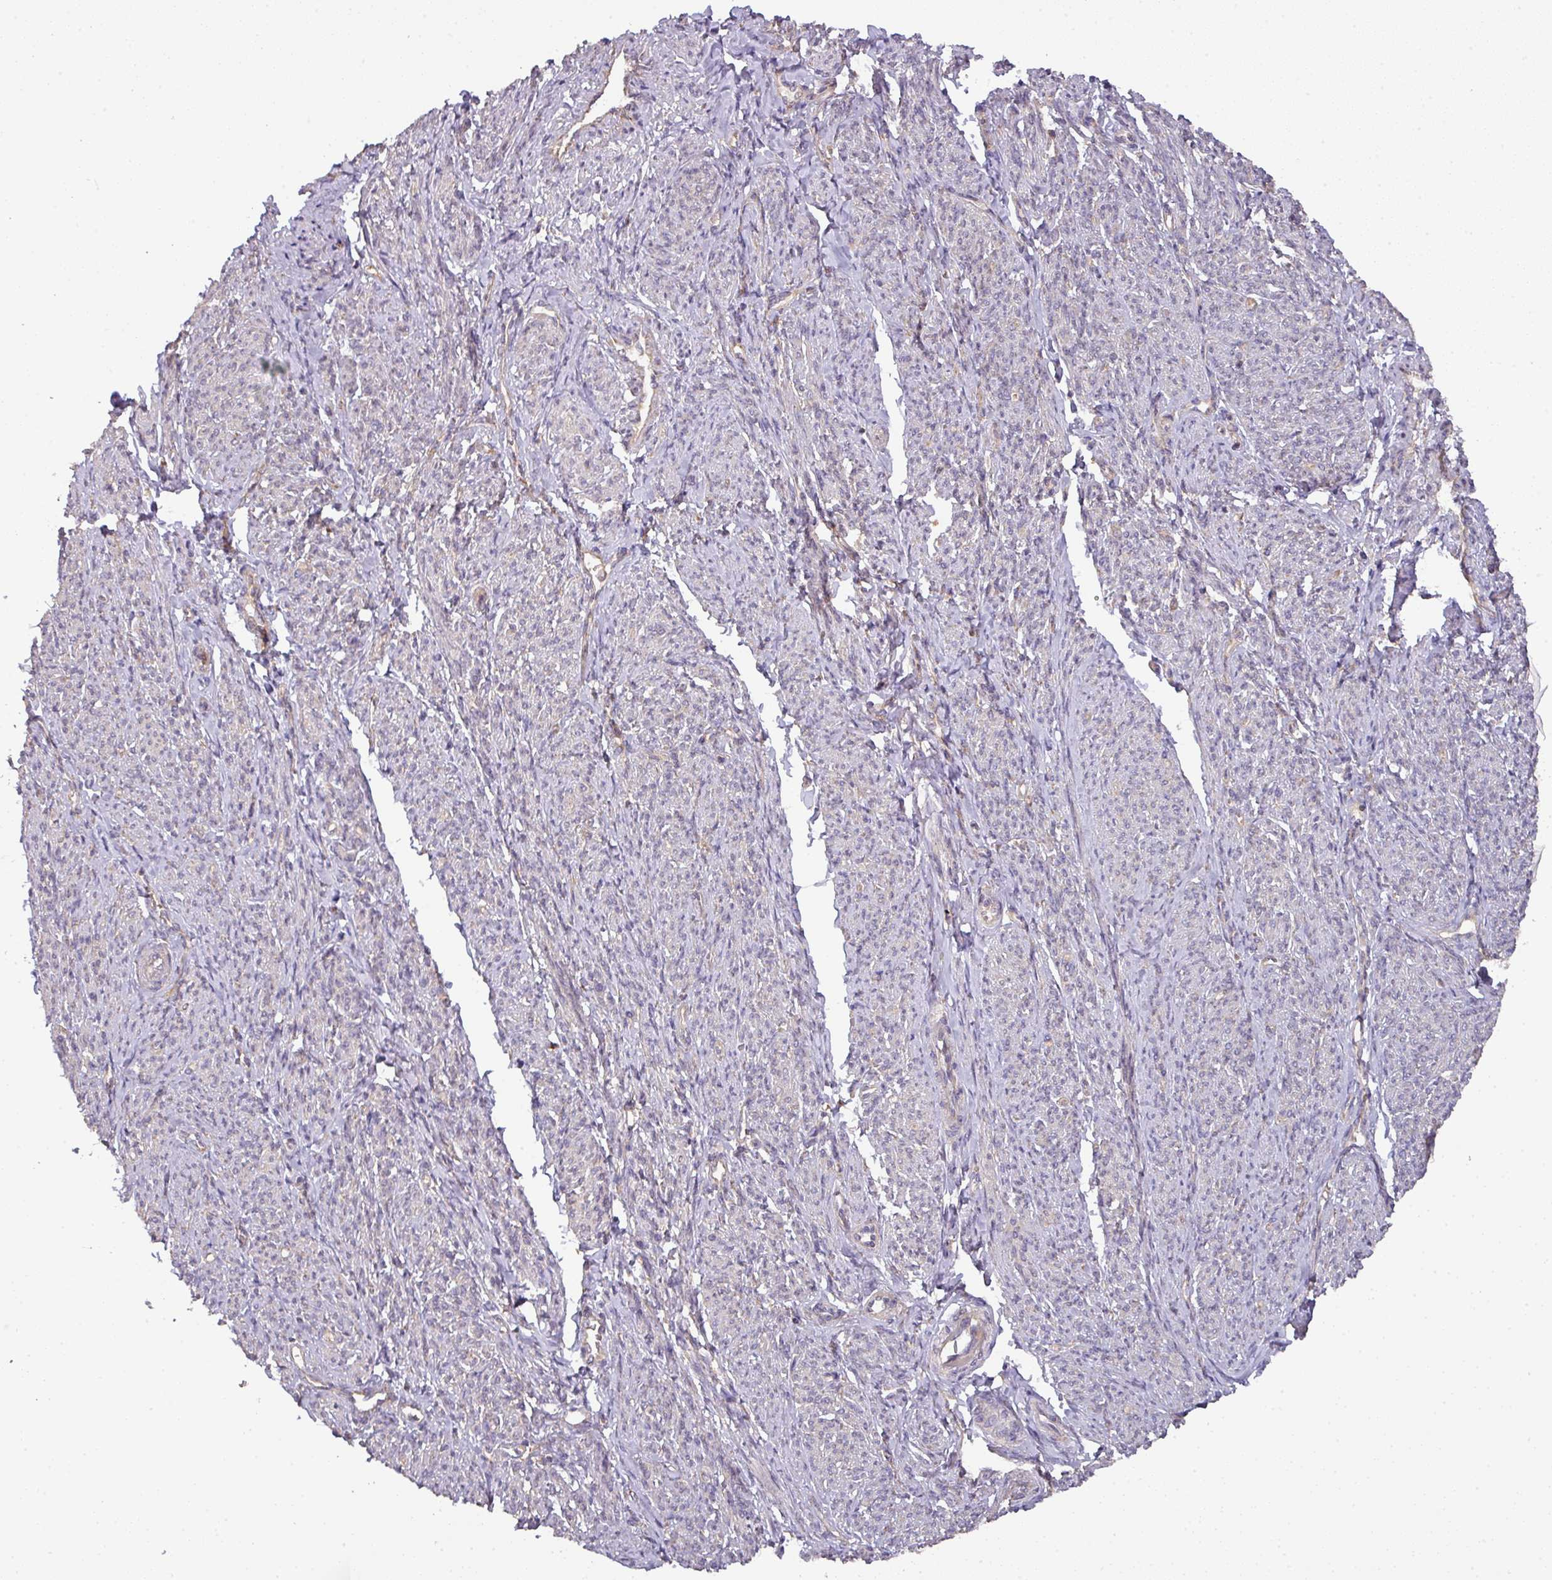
{"staining": {"intensity": "weak", "quantity": "25%-75%", "location": "cytoplasmic/membranous"}, "tissue": "smooth muscle", "cell_type": "Smooth muscle cells", "image_type": "normal", "snomed": [{"axis": "morphology", "description": "Normal tissue, NOS"}, {"axis": "topography", "description": "Smooth muscle"}], "caption": "Immunohistochemistry (IHC) (DAB (3,3'-diaminobenzidine)) staining of benign smooth muscle reveals weak cytoplasmic/membranous protein positivity in about 25%-75% of smooth muscle cells. Nuclei are stained in blue.", "gene": "GALP", "patient": {"sex": "female", "age": 65}}